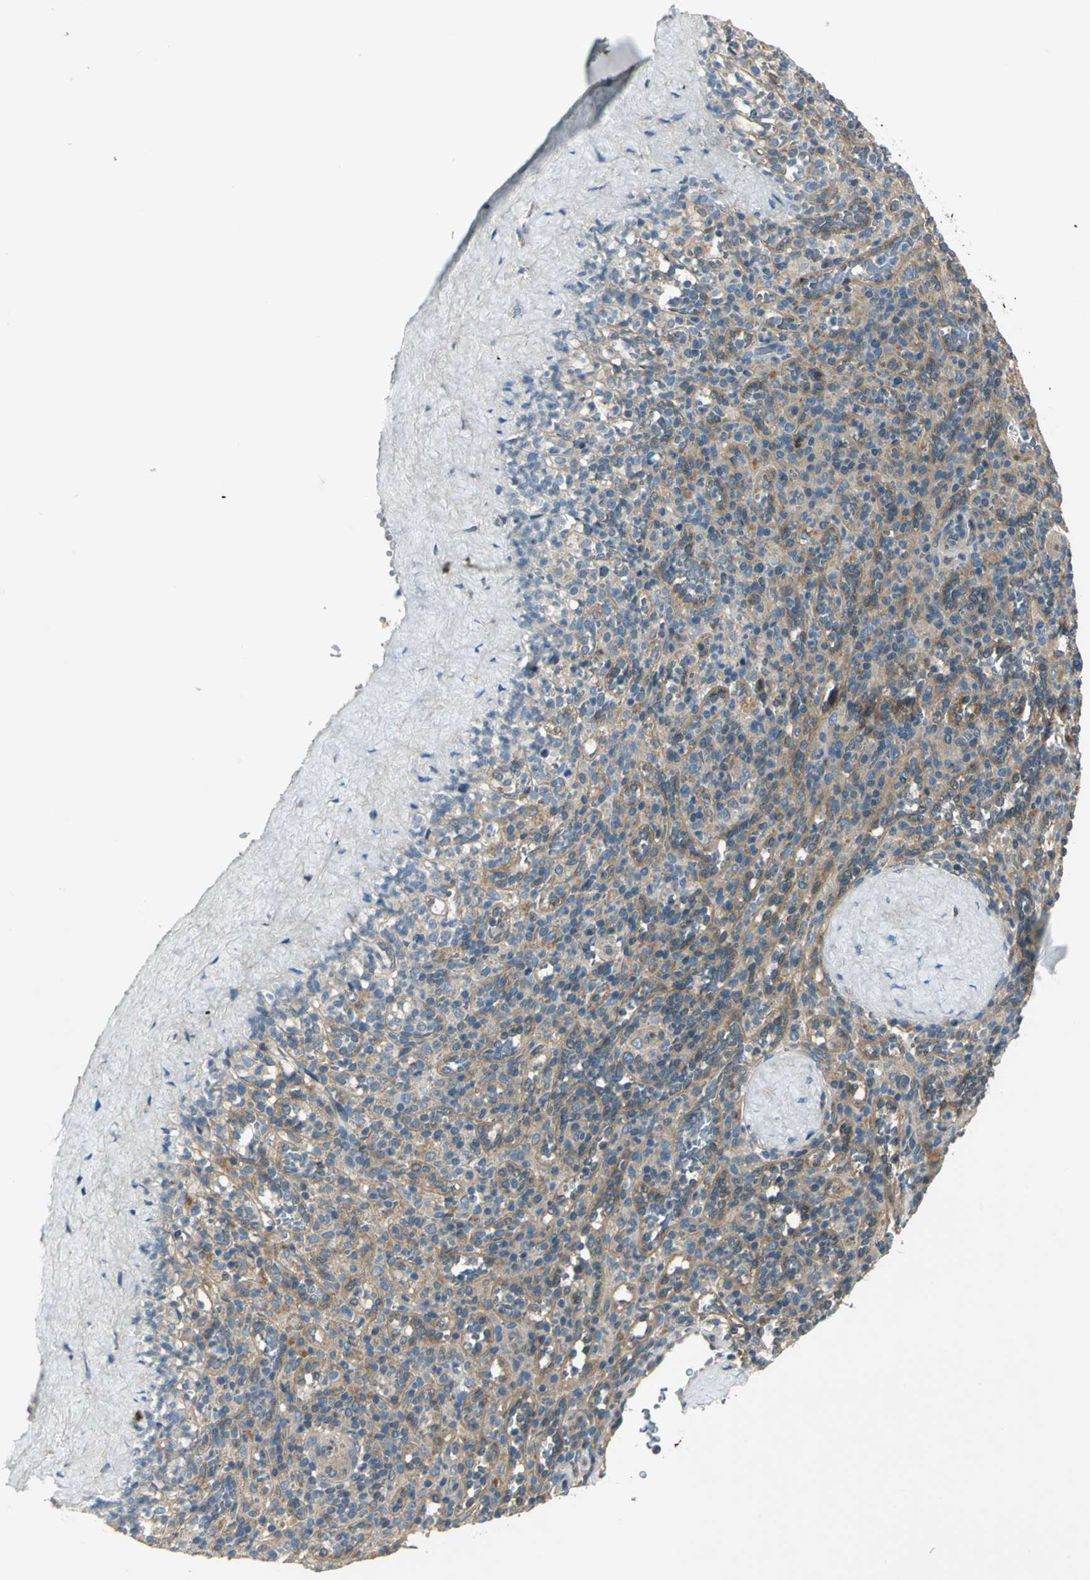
{"staining": {"intensity": "moderate", "quantity": "25%-75%", "location": "cytoplasmic/membranous"}, "tissue": "spleen", "cell_type": "Cells in red pulp", "image_type": "normal", "snomed": [{"axis": "morphology", "description": "Normal tissue, NOS"}, {"axis": "topography", "description": "Spleen"}], "caption": "DAB immunohistochemical staining of normal spleen reveals moderate cytoplasmic/membranous protein staining in about 25%-75% of cells in red pulp. The staining was performed using DAB to visualize the protein expression in brown, while the nuclei were stained in blue with hematoxylin (Magnification: 20x).", "gene": "PRKAA1", "patient": {"sex": "male", "age": 36}}